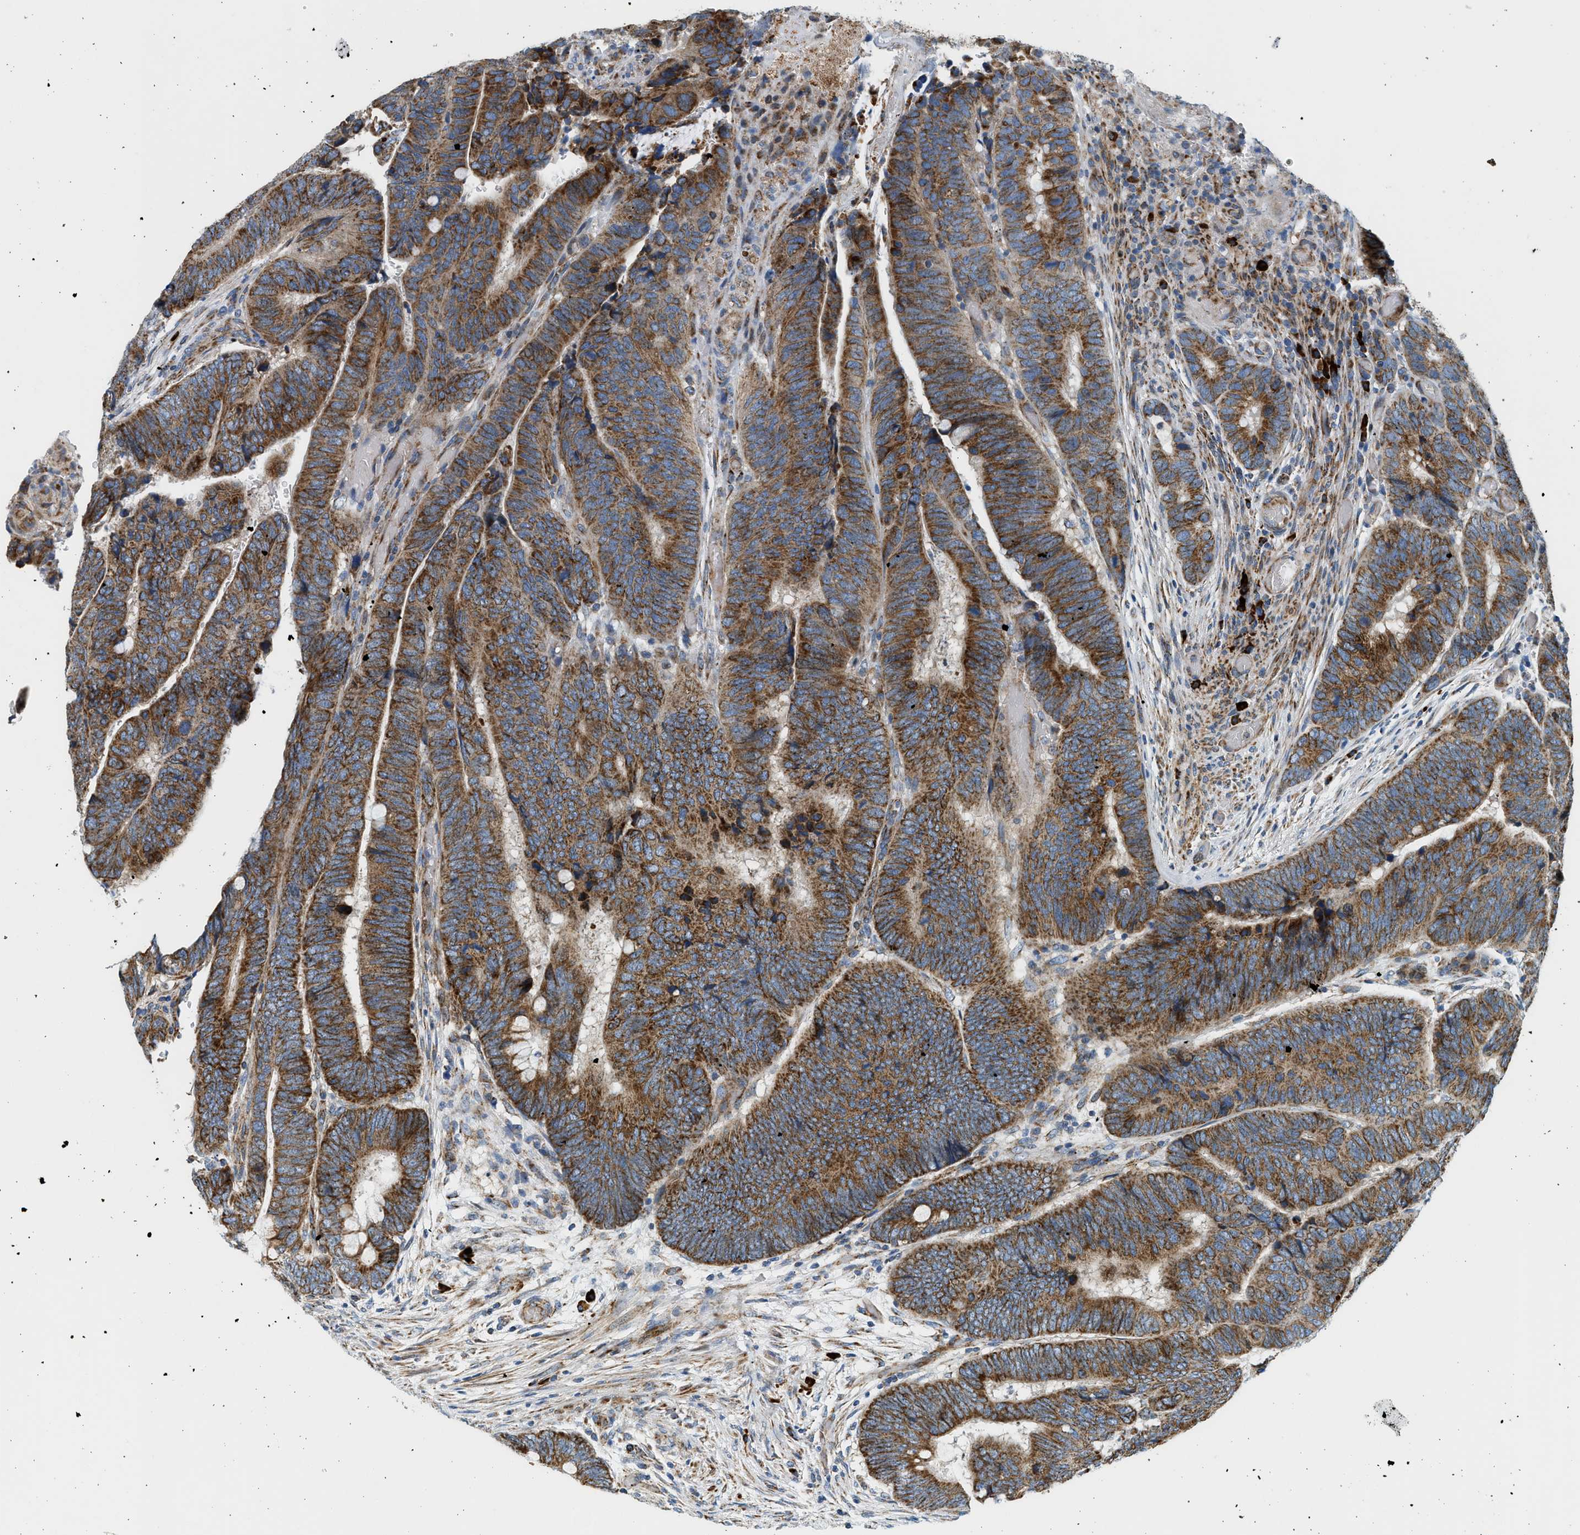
{"staining": {"intensity": "strong", "quantity": ">75%", "location": "cytoplasmic/membranous"}, "tissue": "colorectal cancer", "cell_type": "Tumor cells", "image_type": "cancer", "snomed": [{"axis": "morphology", "description": "Normal tissue, NOS"}, {"axis": "morphology", "description": "Adenocarcinoma, NOS"}, {"axis": "topography", "description": "Rectum"}], "caption": "About >75% of tumor cells in human colorectal cancer (adenocarcinoma) display strong cytoplasmic/membranous protein staining as visualized by brown immunohistochemical staining.", "gene": "KCNMB3", "patient": {"sex": "male", "age": 92}}